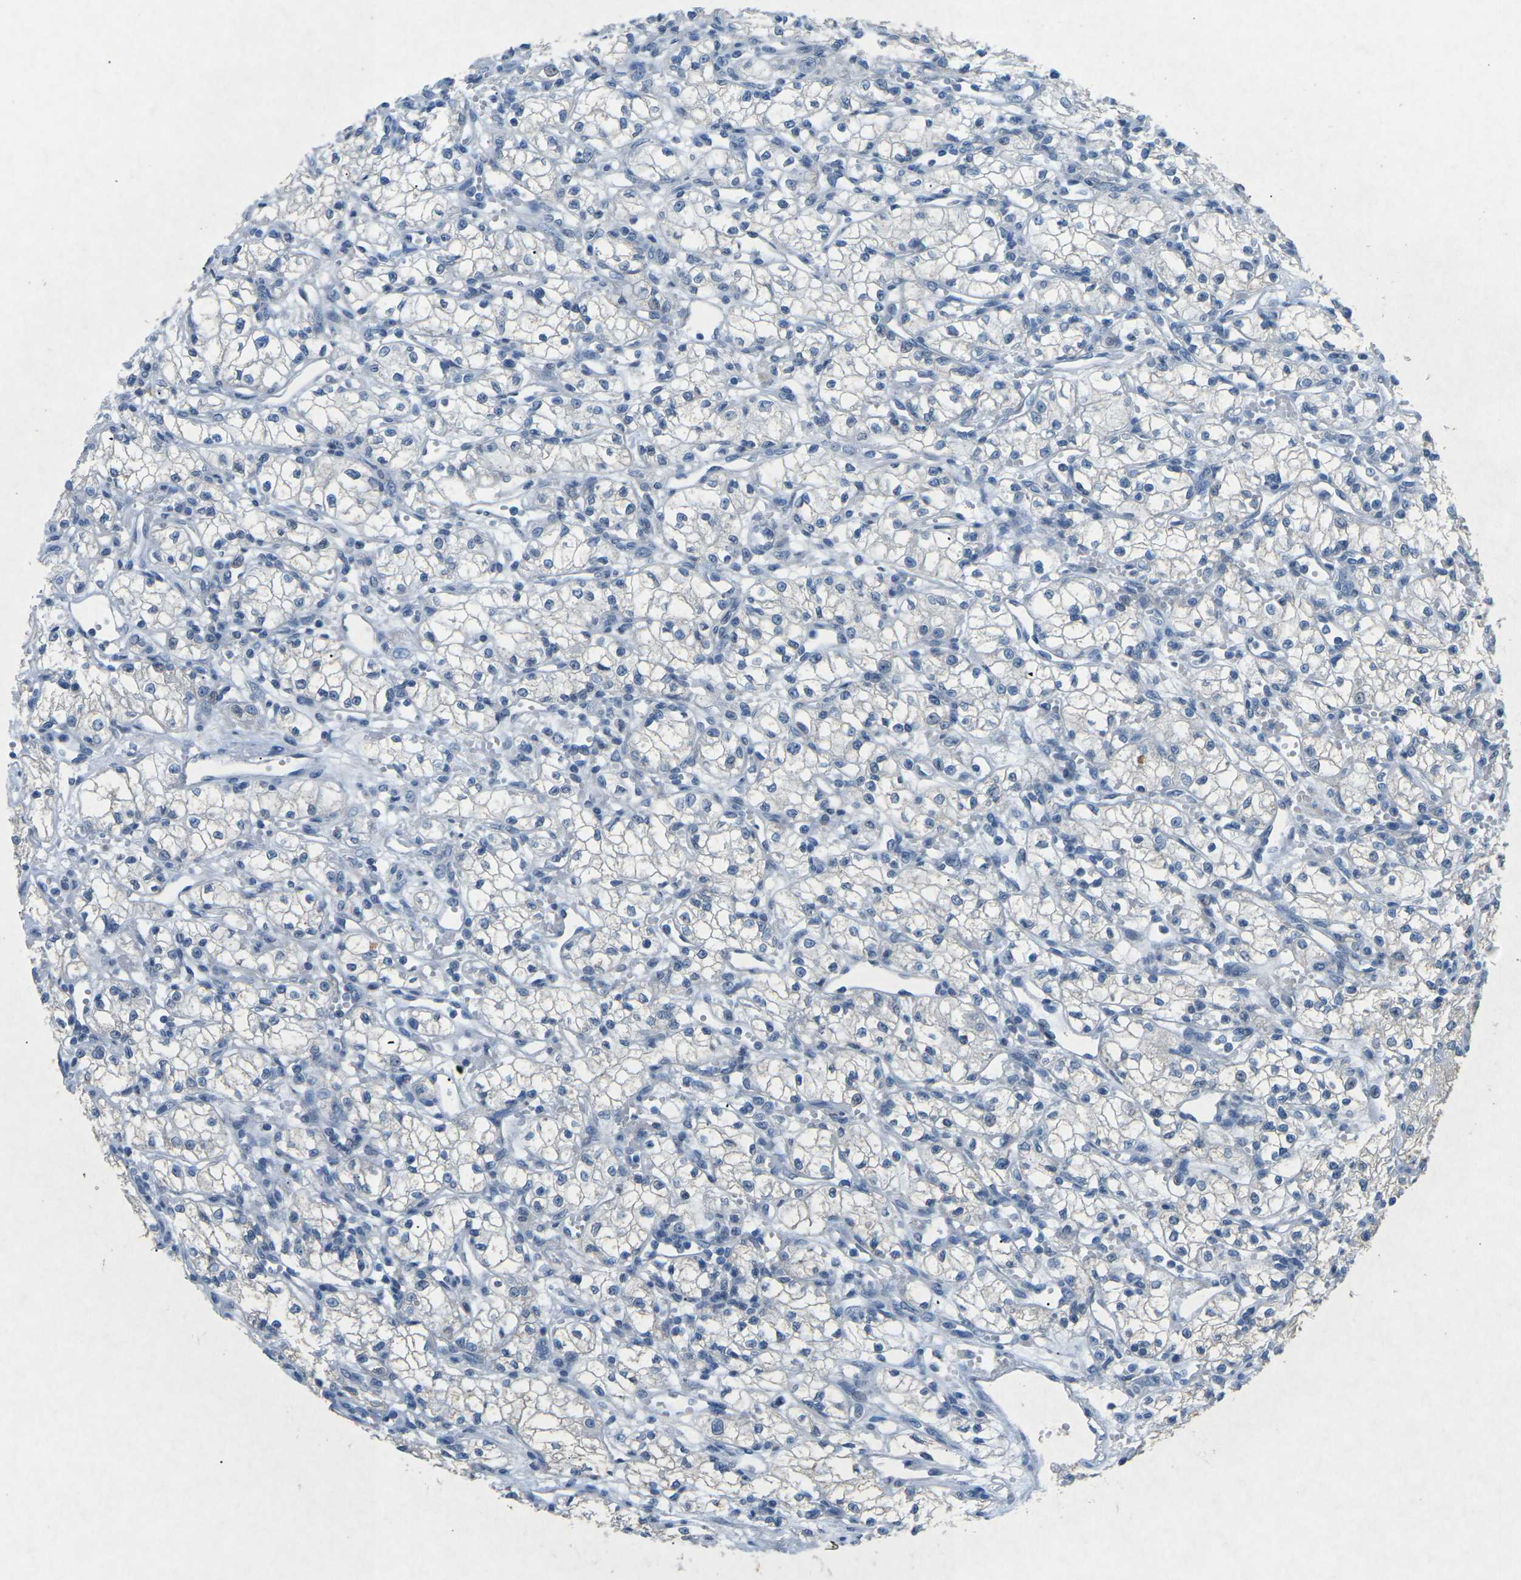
{"staining": {"intensity": "negative", "quantity": "none", "location": "none"}, "tissue": "renal cancer", "cell_type": "Tumor cells", "image_type": "cancer", "snomed": [{"axis": "morphology", "description": "Normal tissue, NOS"}, {"axis": "morphology", "description": "Adenocarcinoma, NOS"}, {"axis": "topography", "description": "Kidney"}], "caption": "Immunohistochemical staining of renal cancer demonstrates no significant staining in tumor cells.", "gene": "A1BG", "patient": {"sex": "male", "age": 59}}